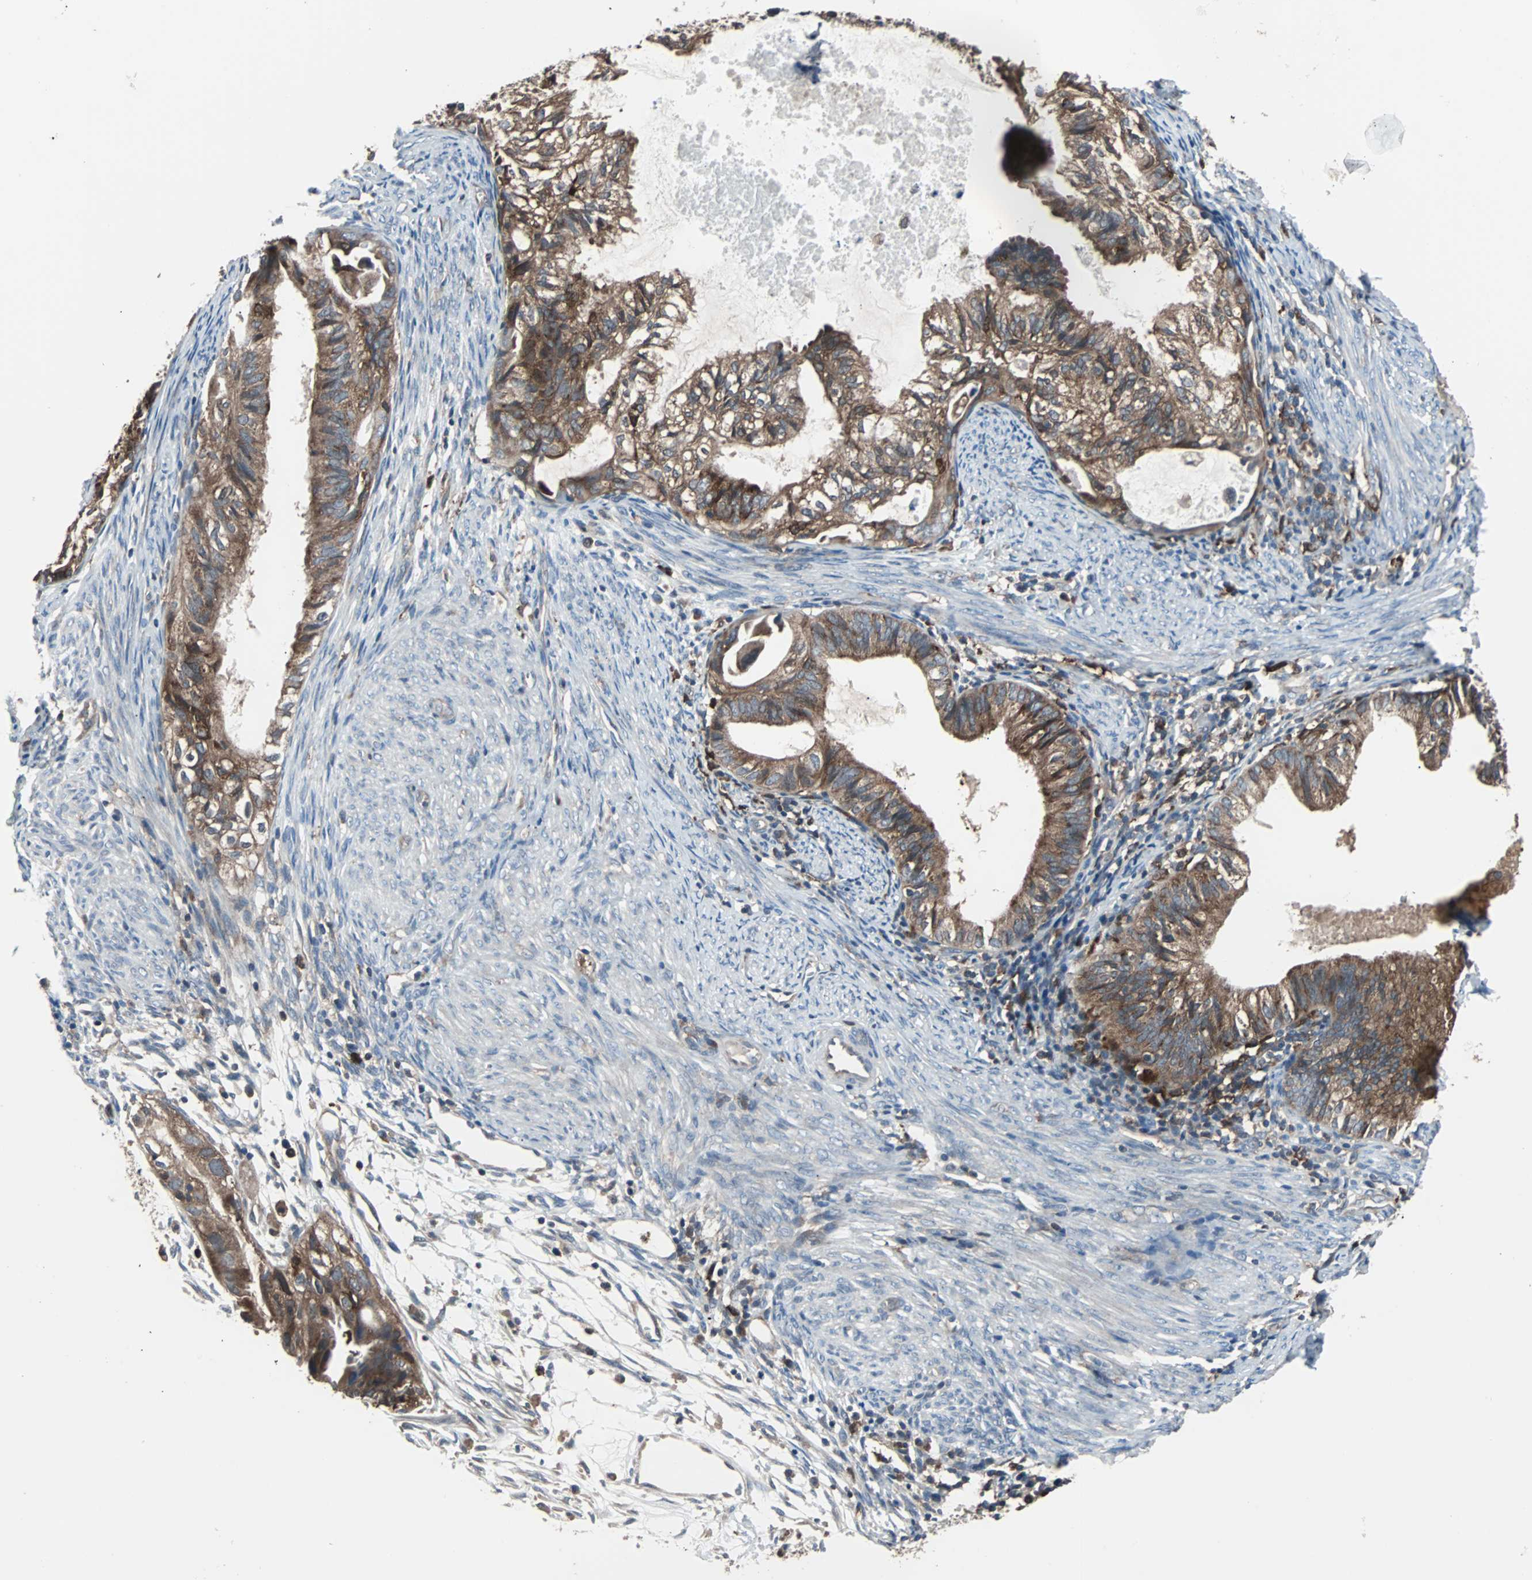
{"staining": {"intensity": "moderate", "quantity": ">75%", "location": "cytoplasmic/membranous"}, "tissue": "cervical cancer", "cell_type": "Tumor cells", "image_type": "cancer", "snomed": [{"axis": "morphology", "description": "Normal tissue, NOS"}, {"axis": "morphology", "description": "Adenocarcinoma, NOS"}, {"axis": "topography", "description": "Cervix"}, {"axis": "topography", "description": "Endometrium"}], "caption": "Tumor cells show medium levels of moderate cytoplasmic/membranous staining in approximately >75% of cells in human cervical cancer. Using DAB (3,3'-diaminobenzidine) (brown) and hematoxylin (blue) stains, captured at high magnification using brightfield microscopy.", "gene": "PAK1", "patient": {"sex": "female", "age": 86}}